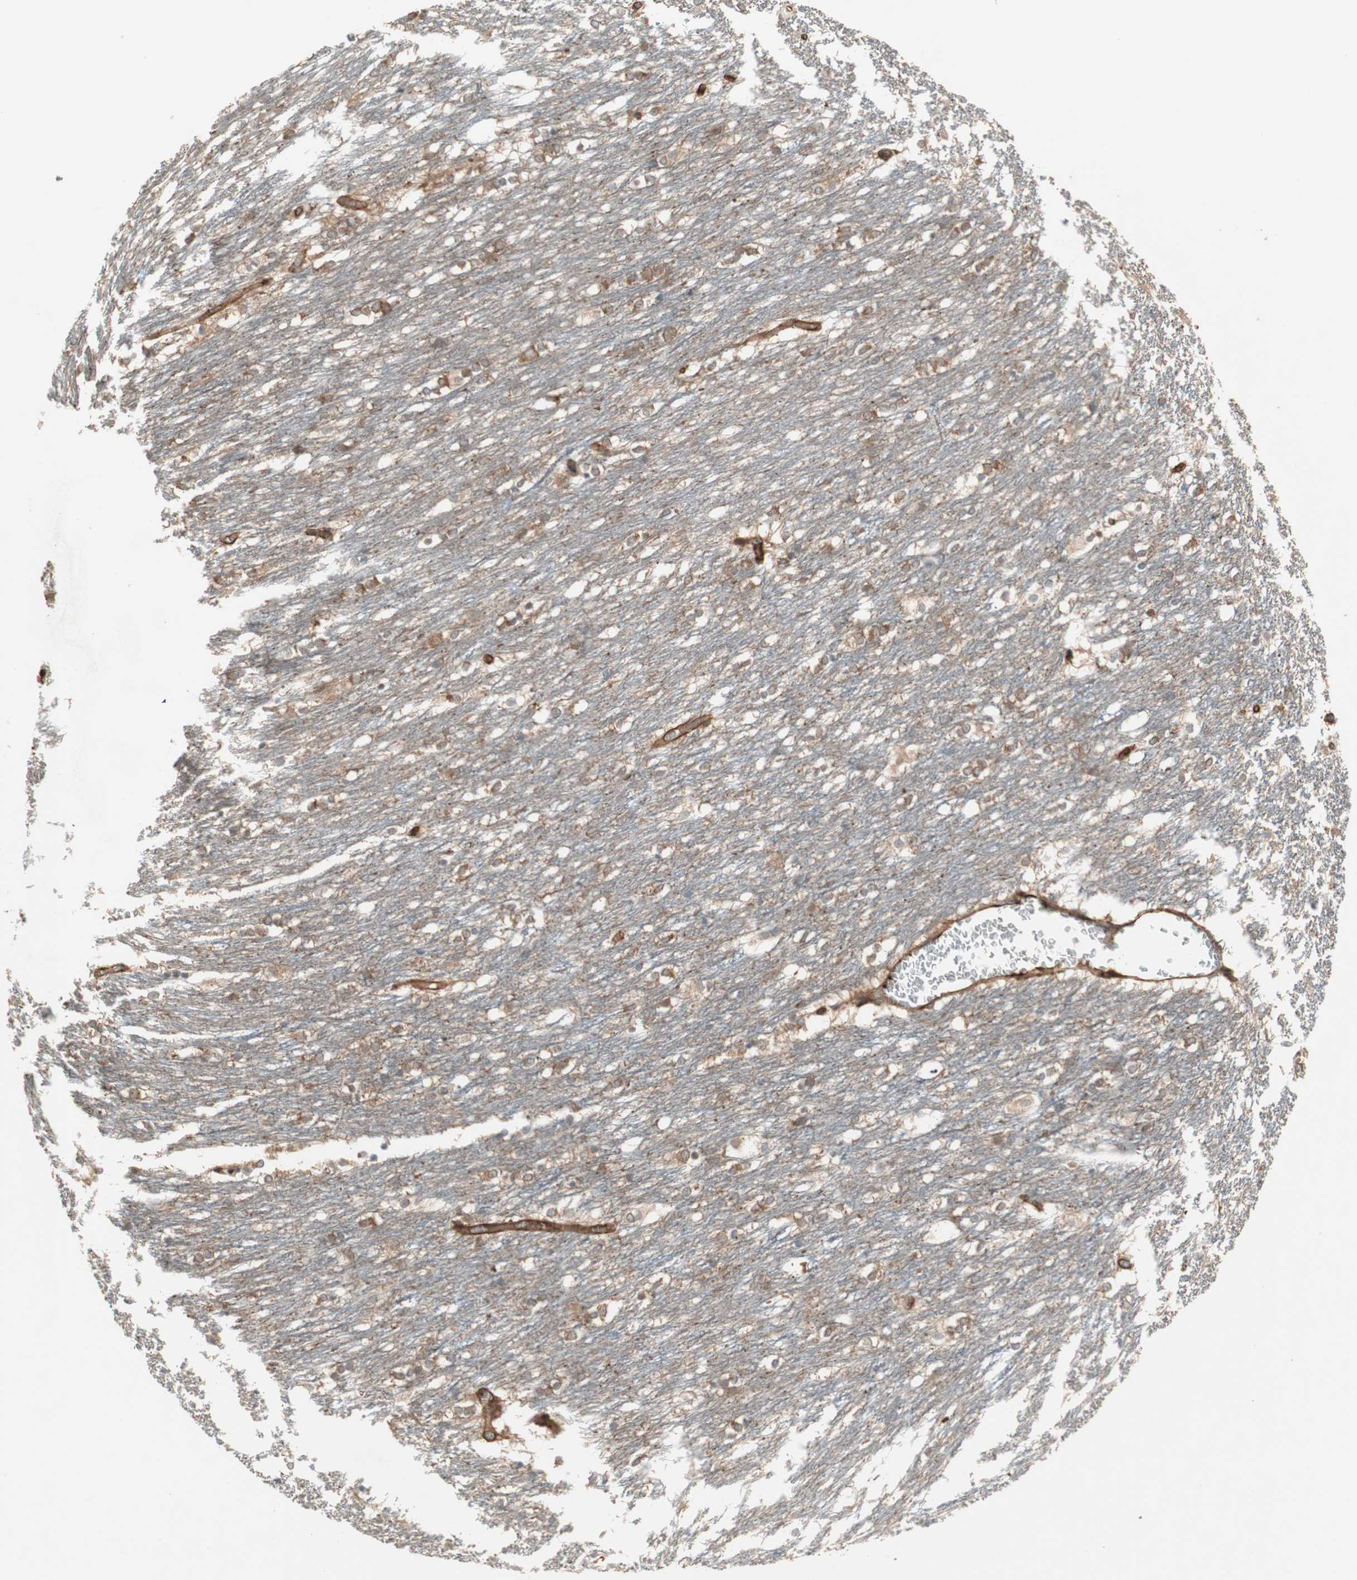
{"staining": {"intensity": "weak", "quantity": "25%-75%", "location": "cytoplasmic/membranous"}, "tissue": "caudate", "cell_type": "Glial cells", "image_type": "normal", "snomed": [{"axis": "morphology", "description": "Normal tissue, NOS"}, {"axis": "topography", "description": "Lateral ventricle wall"}], "caption": "There is low levels of weak cytoplasmic/membranous positivity in glial cells of benign caudate, as demonstrated by immunohistochemical staining (brown color).", "gene": "TCP11L1", "patient": {"sex": "female", "age": 19}}